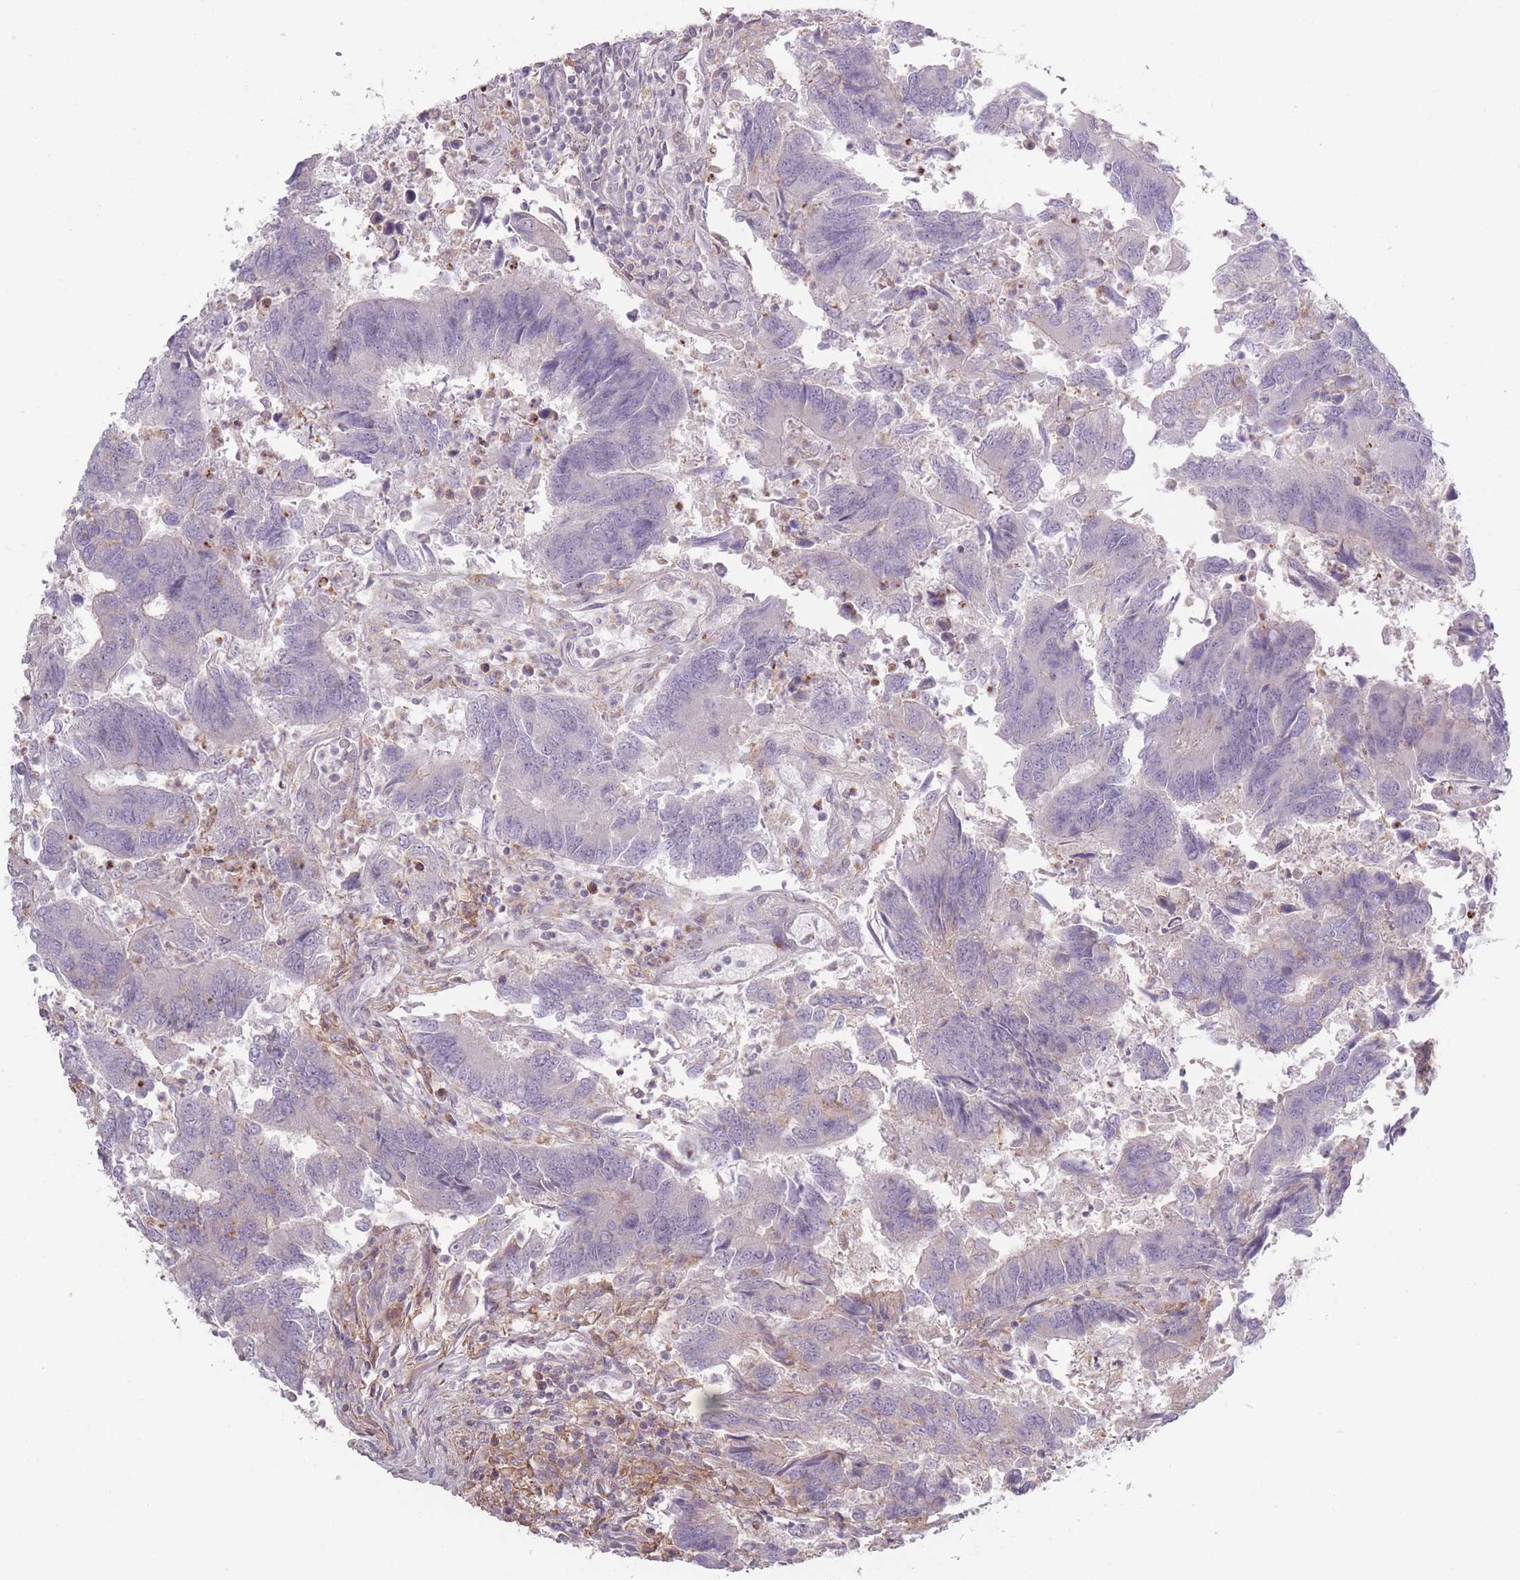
{"staining": {"intensity": "negative", "quantity": "none", "location": "none"}, "tissue": "colorectal cancer", "cell_type": "Tumor cells", "image_type": "cancer", "snomed": [{"axis": "morphology", "description": "Adenocarcinoma, NOS"}, {"axis": "topography", "description": "Colon"}], "caption": "This micrograph is of adenocarcinoma (colorectal) stained with immunohistochemistry to label a protein in brown with the nuclei are counter-stained blue. There is no expression in tumor cells.", "gene": "TET3", "patient": {"sex": "female", "age": 67}}